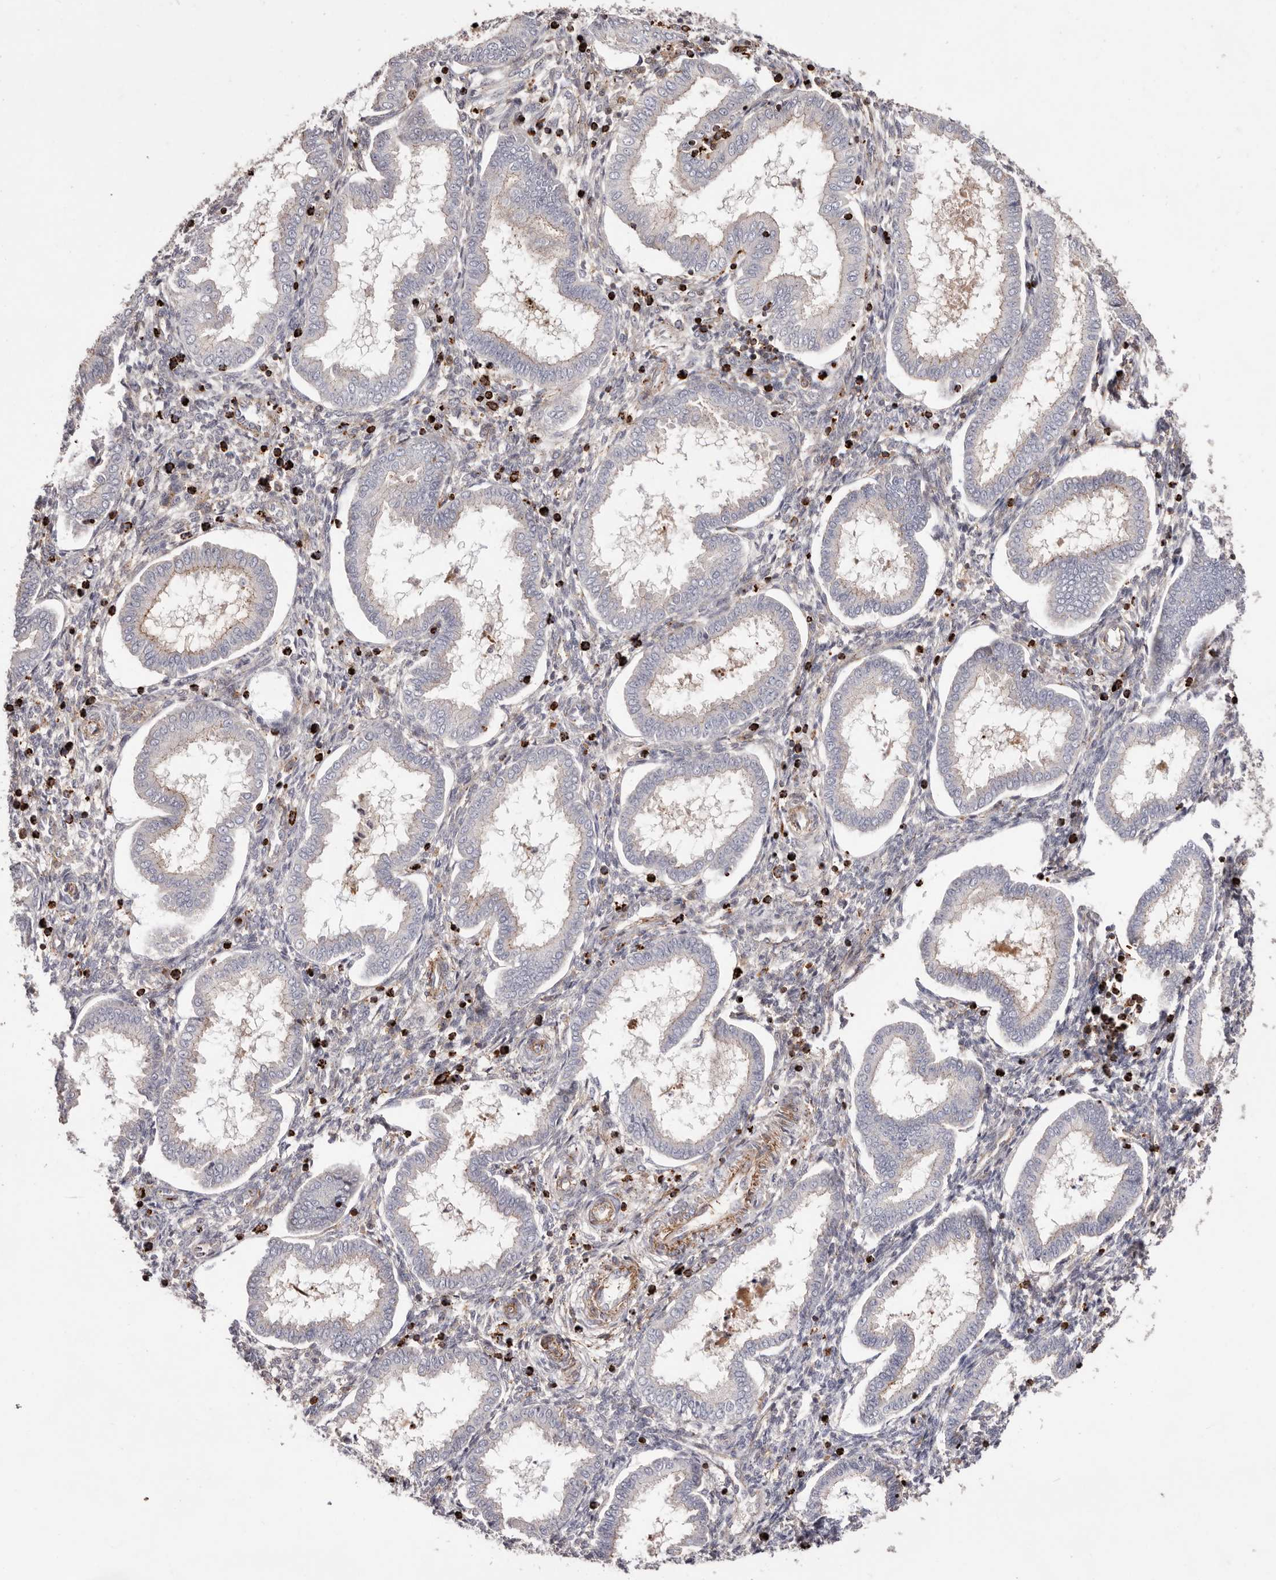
{"staining": {"intensity": "strong", "quantity": "25%-75%", "location": "cytoplasmic/membranous"}, "tissue": "endometrium", "cell_type": "Cells in endometrial stroma", "image_type": "normal", "snomed": [{"axis": "morphology", "description": "Normal tissue, NOS"}, {"axis": "topography", "description": "Endometrium"}], "caption": "A micrograph showing strong cytoplasmic/membranous positivity in approximately 25%-75% of cells in endometrial stroma in normal endometrium, as visualized by brown immunohistochemical staining.", "gene": "PTPN22", "patient": {"sex": "female", "age": 24}}